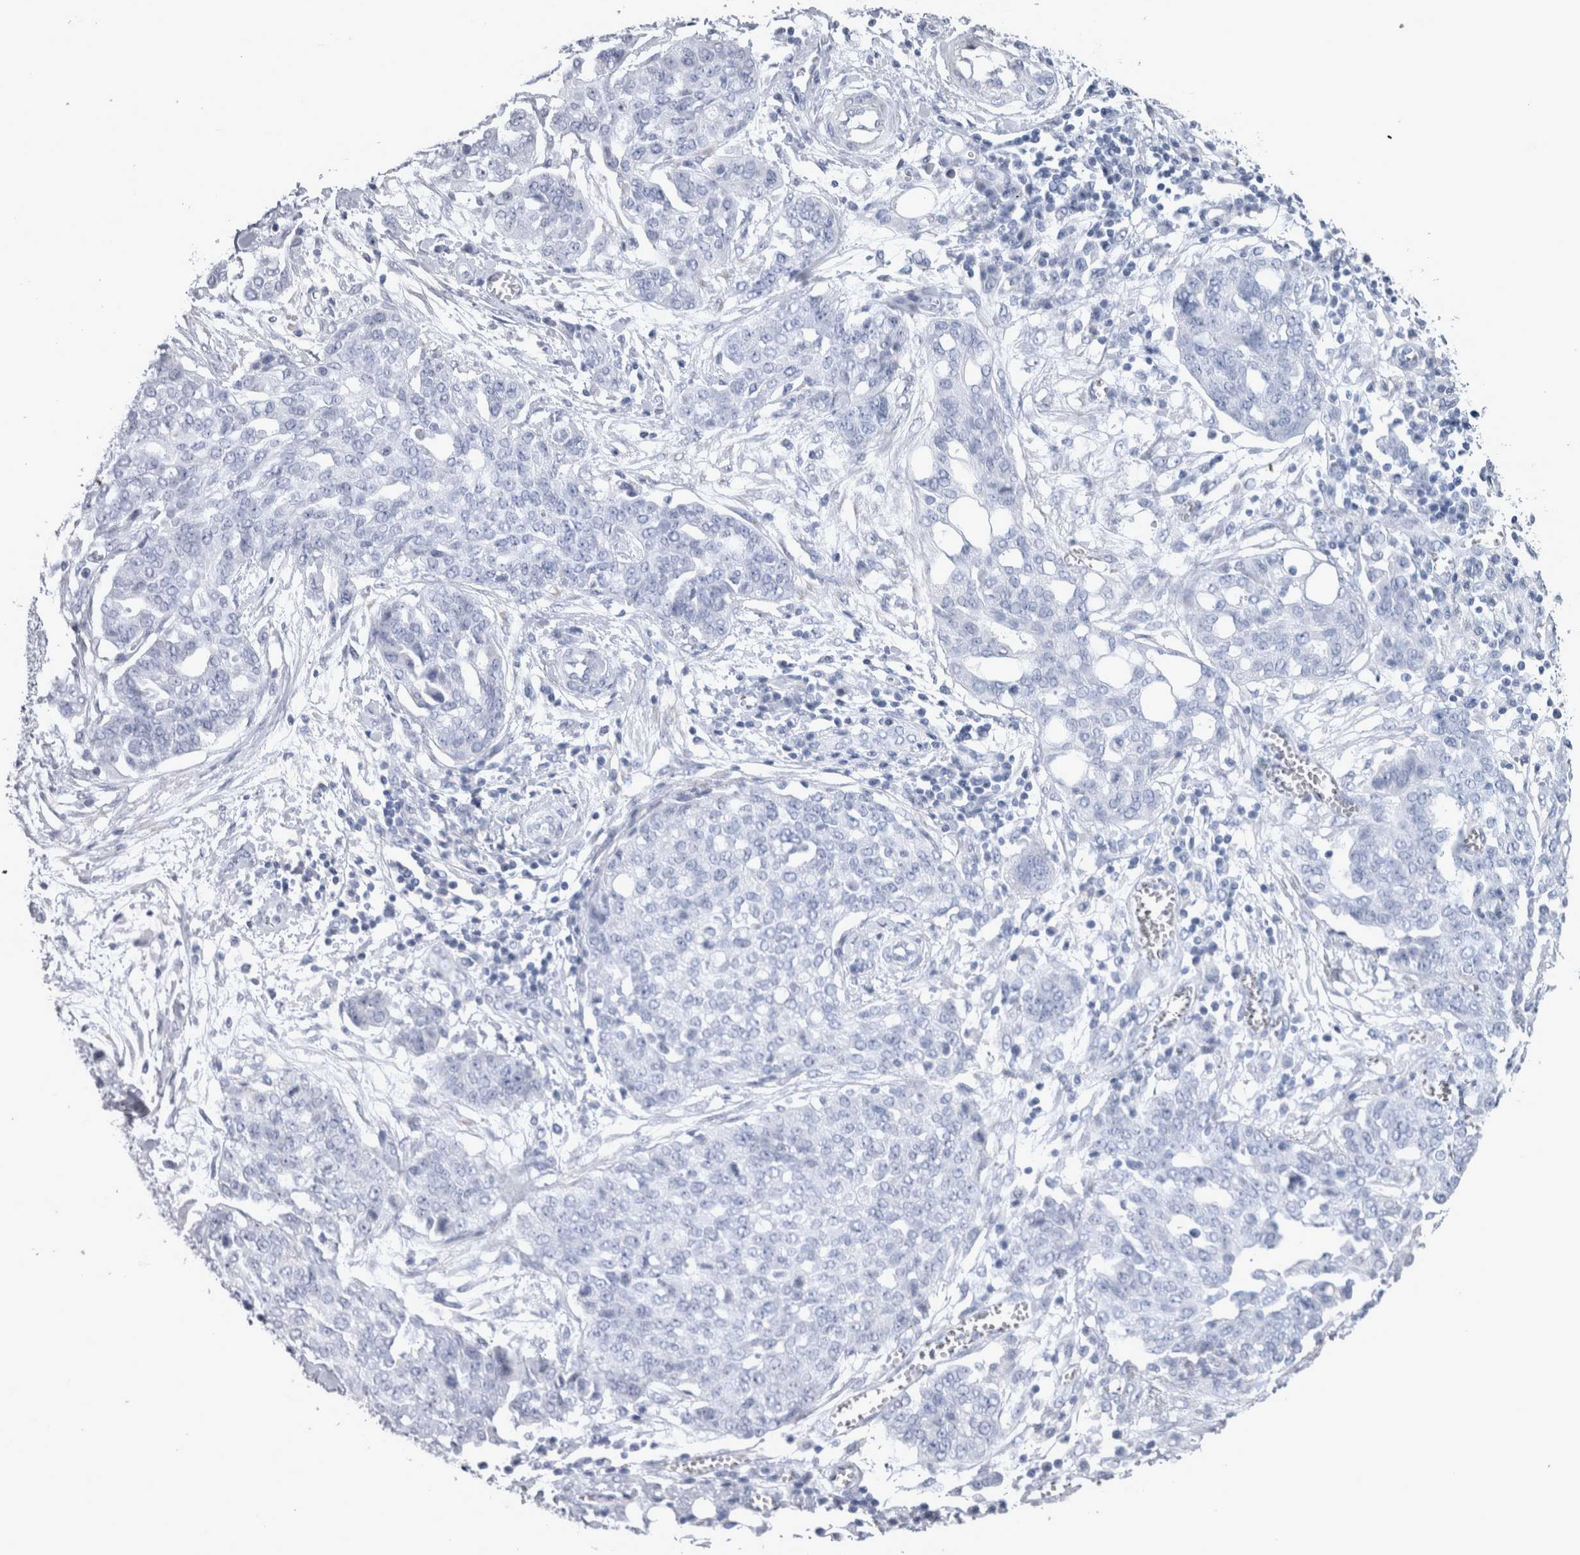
{"staining": {"intensity": "negative", "quantity": "none", "location": "none"}, "tissue": "ovarian cancer", "cell_type": "Tumor cells", "image_type": "cancer", "snomed": [{"axis": "morphology", "description": "Cystadenocarcinoma, serous, NOS"}, {"axis": "topography", "description": "Soft tissue"}, {"axis": "topography", "description": "Ovary"}], "caption": "IHC micrograph of neoplastic tissue: human serous cystadenocarcinoma (ovarian) stained with DAB (3,3'-diaminobenzidine) exhibits no significant protein staining in tumor cells.", "gene": "MSMB", "patient": {"sex": "female", "age": 57}}